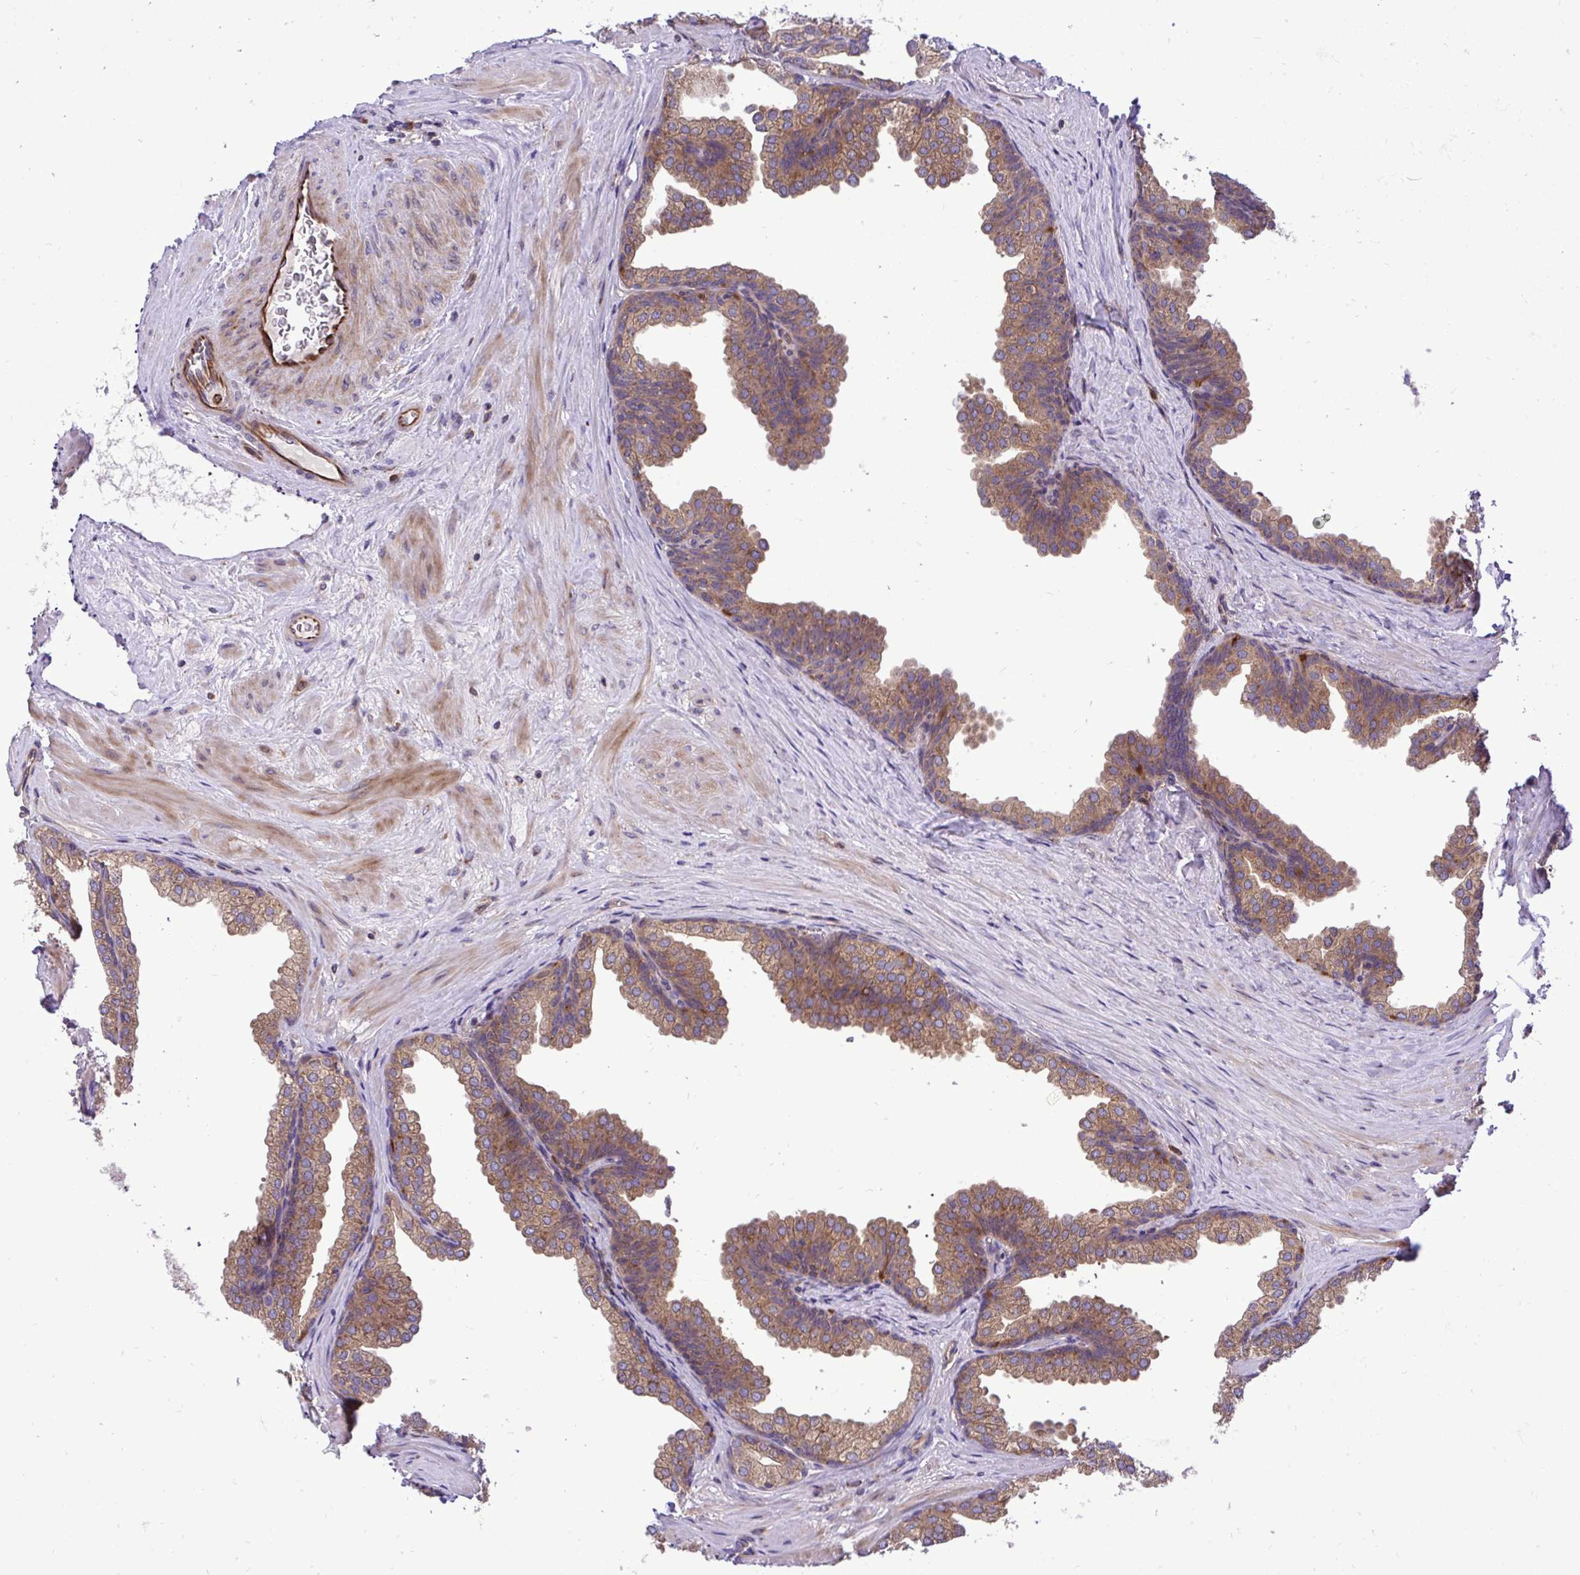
{"staining": {"intensity": "weak", "quantity": ">75%", "location": "cytoplasmic/membranous"}, "tissue": "prostate", "cell_type": "Glandular cells", "image_type": "normal", "snomed": [{"axis": "morphology", "description": "Normal tissue, NOS"}, {"axis": "topography", "description": "Prostate"}], "caption": "Immunohistochemical staining of benign human prostate exhibits >75% levels of weak cytoplasmic/membranous protein staining in approximately >75% of glandular cells.", "gene": "PAIP2", "patient": {"sex": "male", "age": 37}}